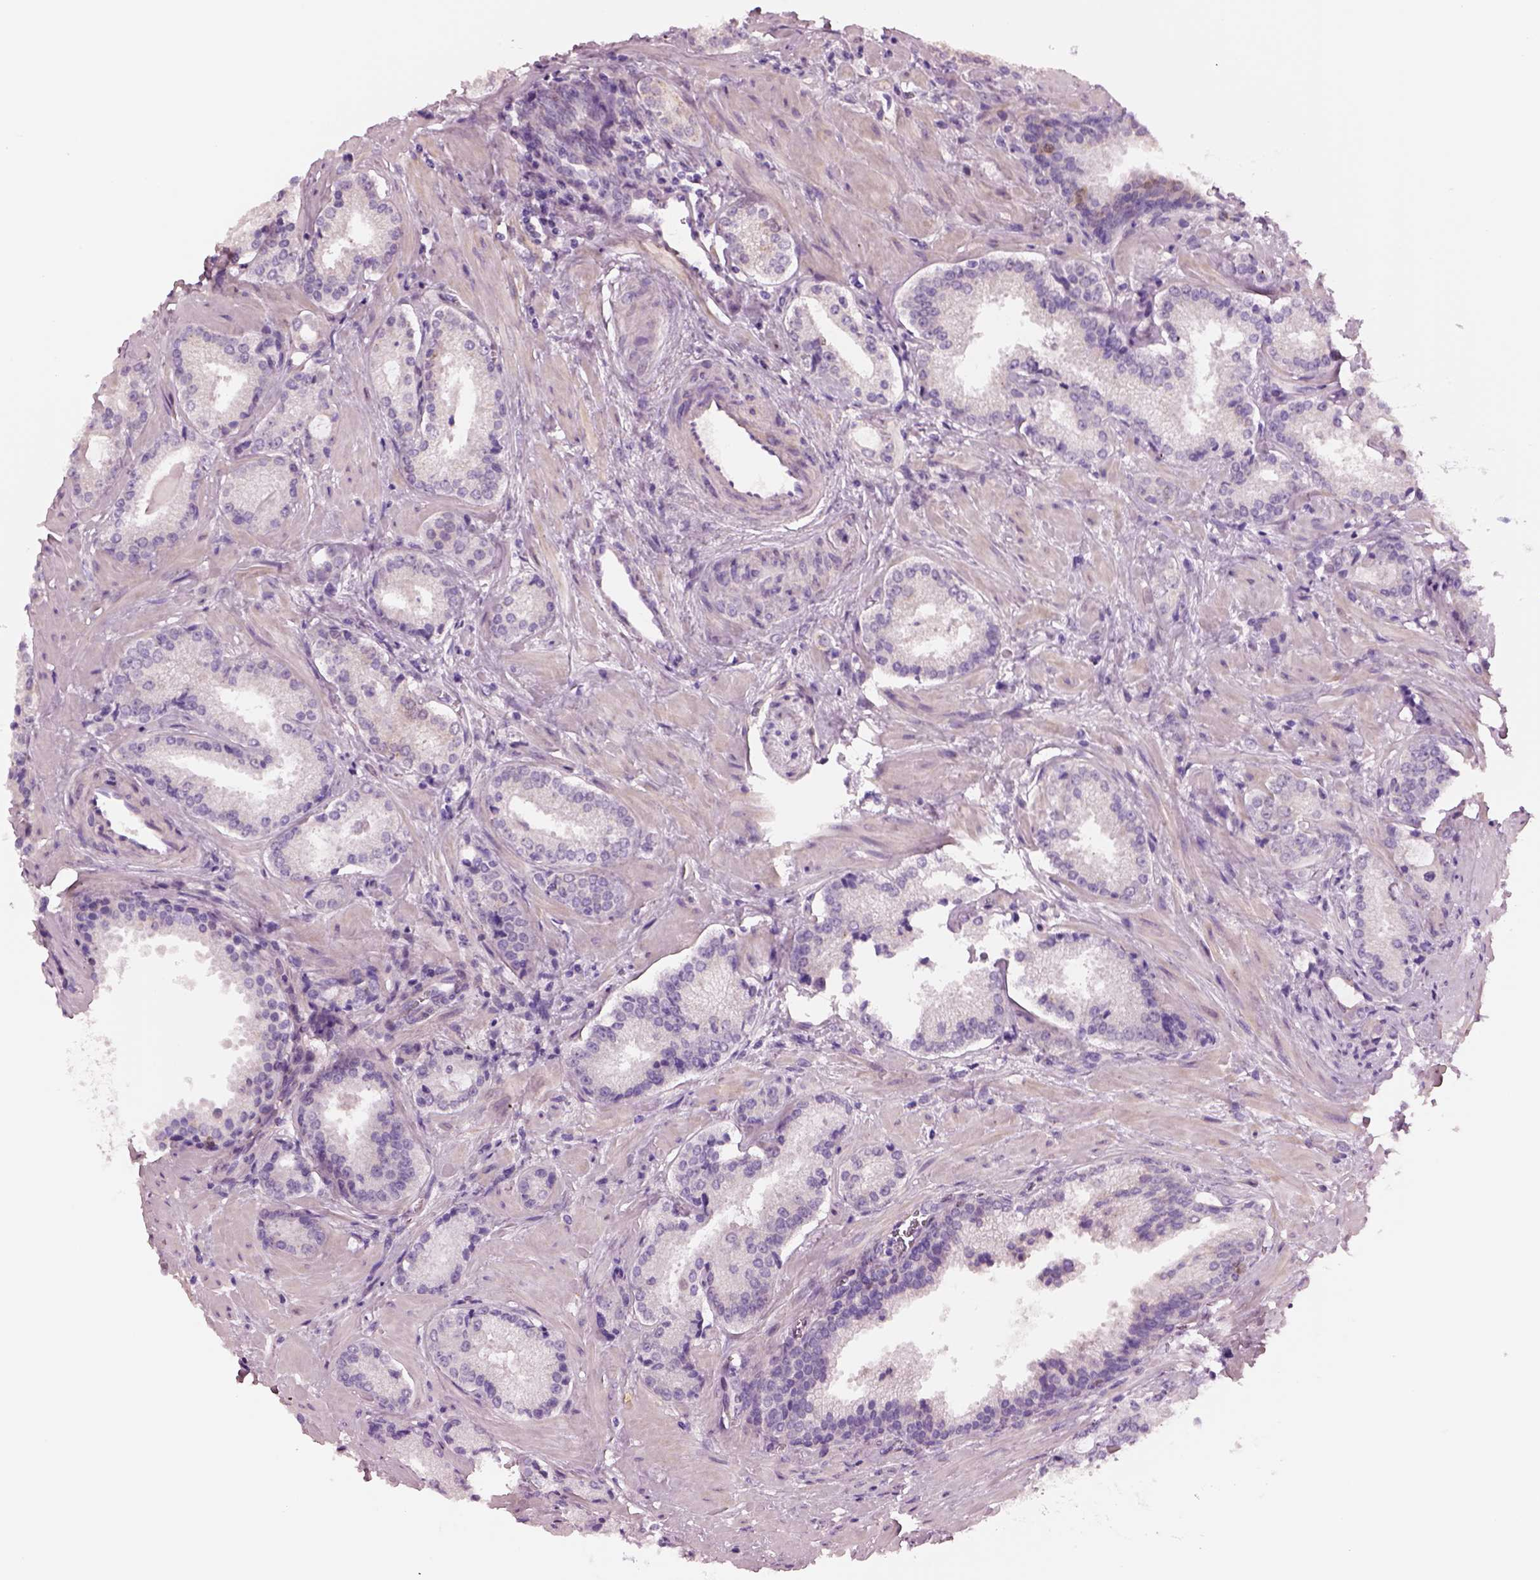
{"staining": {"intensity": "negative", "quantity": "none", "location": "none"}, "tissue": "prostate cancer", "cell_type": "Tumor cells", "image_type": "cancer", "snomed": [{"axis": "morphology", "description": "Adenocarcinoma, Low grade"}, {"axis": "topography", "description": "Prostate"}], "caption": "Image shows no significant protein expression in tumor cells of prostate adenocarcinoma (low-grade). (Stains: DAB immunohistochemistry (IHC) with hematoxylin counter stain, Microscopy: brightfield microscopy at high magnification).", "gene": "SCML2", "patient": {"sex": "male", "age": 56}}